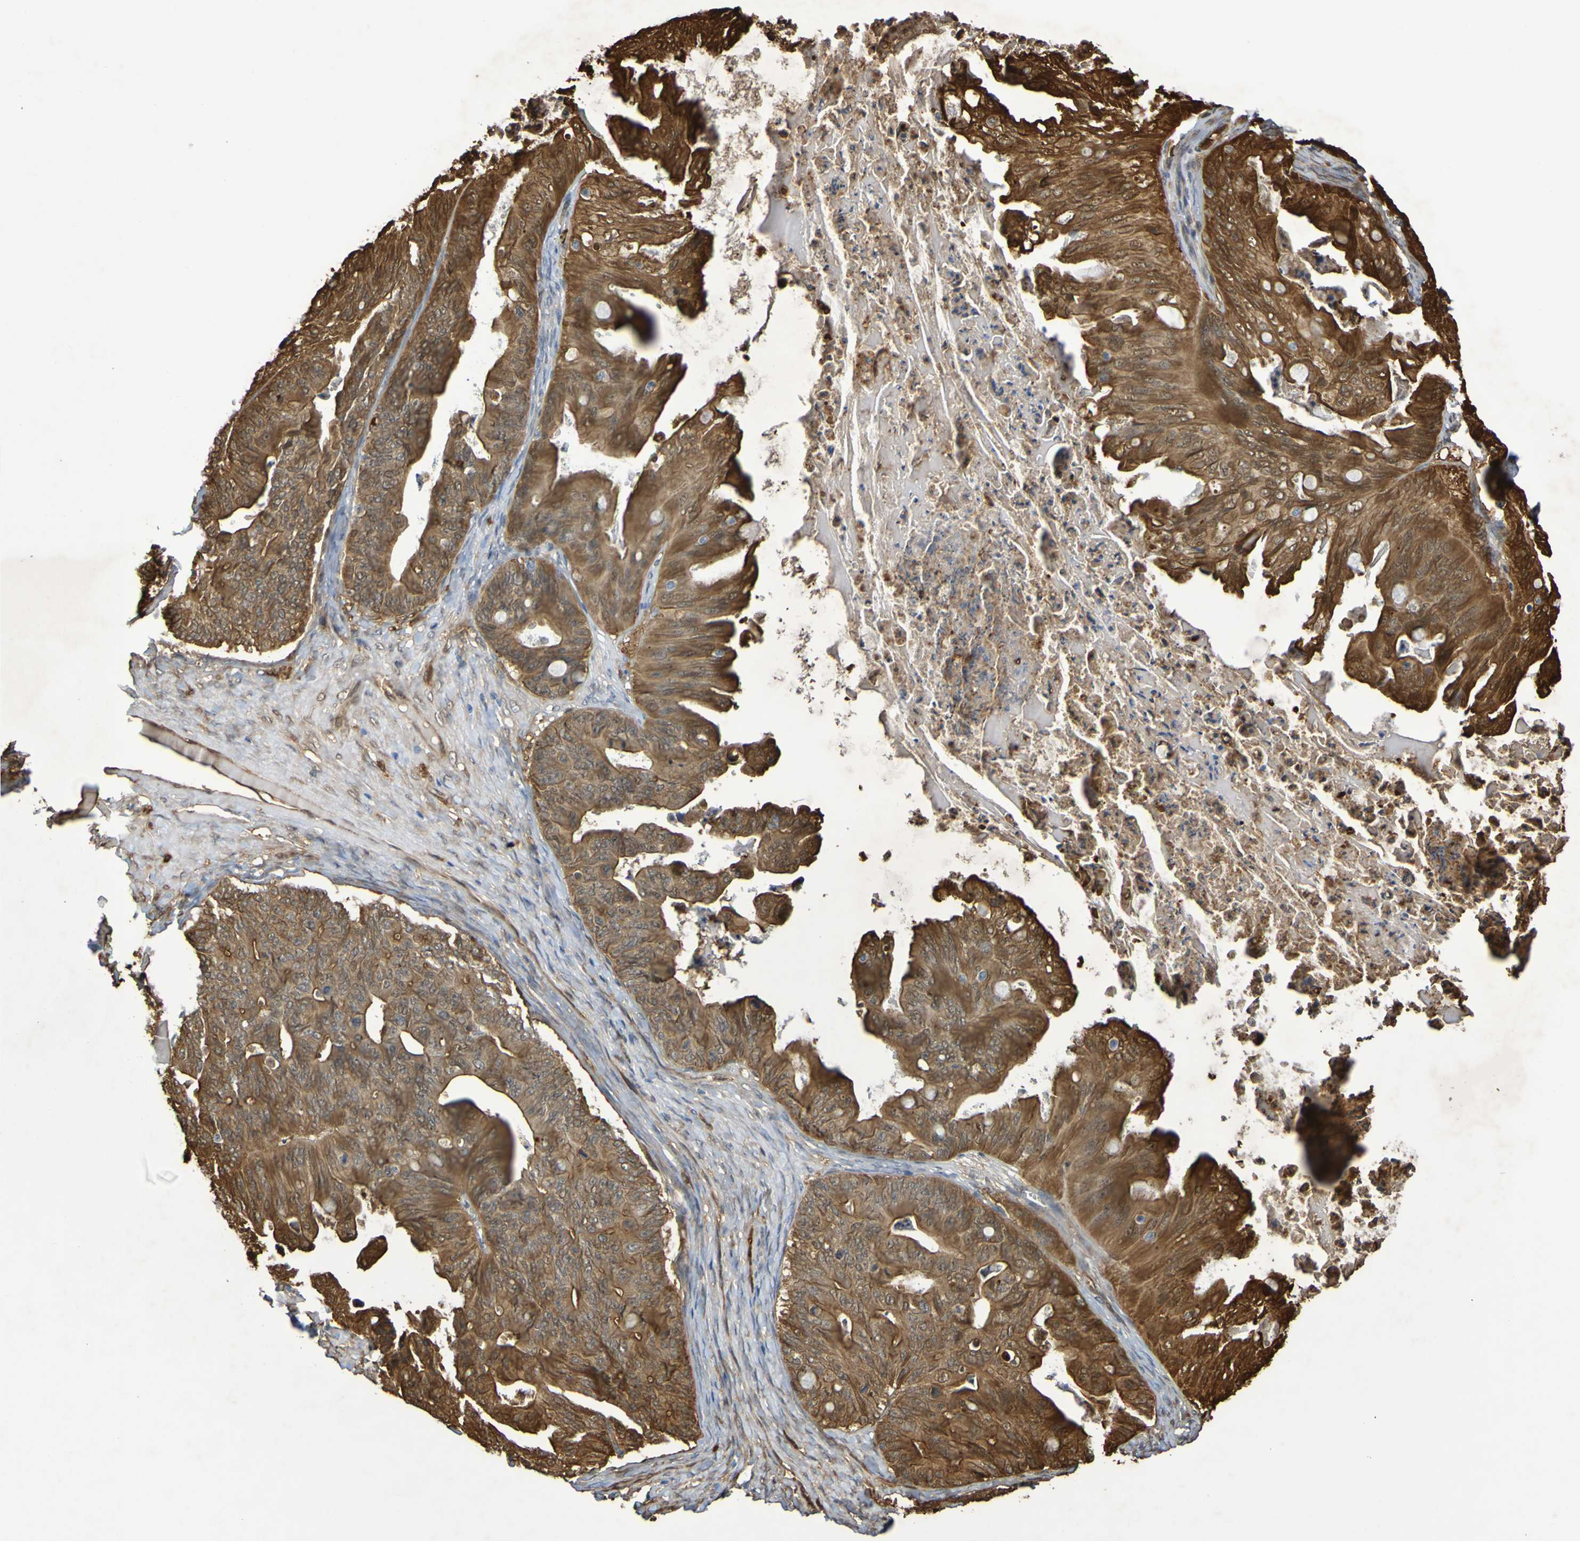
{"staining": {"intensity": "strong", "quantity": "25%-75%", "location": "cytoplasmic/membranous"}, "tissue": "ovarian cancer", "cell_type": "Tumor cells", "image_type": "cancer", "snomed": [{"axis": "morphology", "description": "Cystadenocarcinoma, mucinous, NOS"}, {"axis": "topography", "description": "Ovary"}], "caption": "DAB immunohistochemical staining of mucinous cystadenocarcinoma (ovarian) displays strong cytoplasmic/membranous protein positivity in about 25%-75% of tumor cells.", "gene": "SERPINB6", "patient": {"sex": "female", "age": 37}}